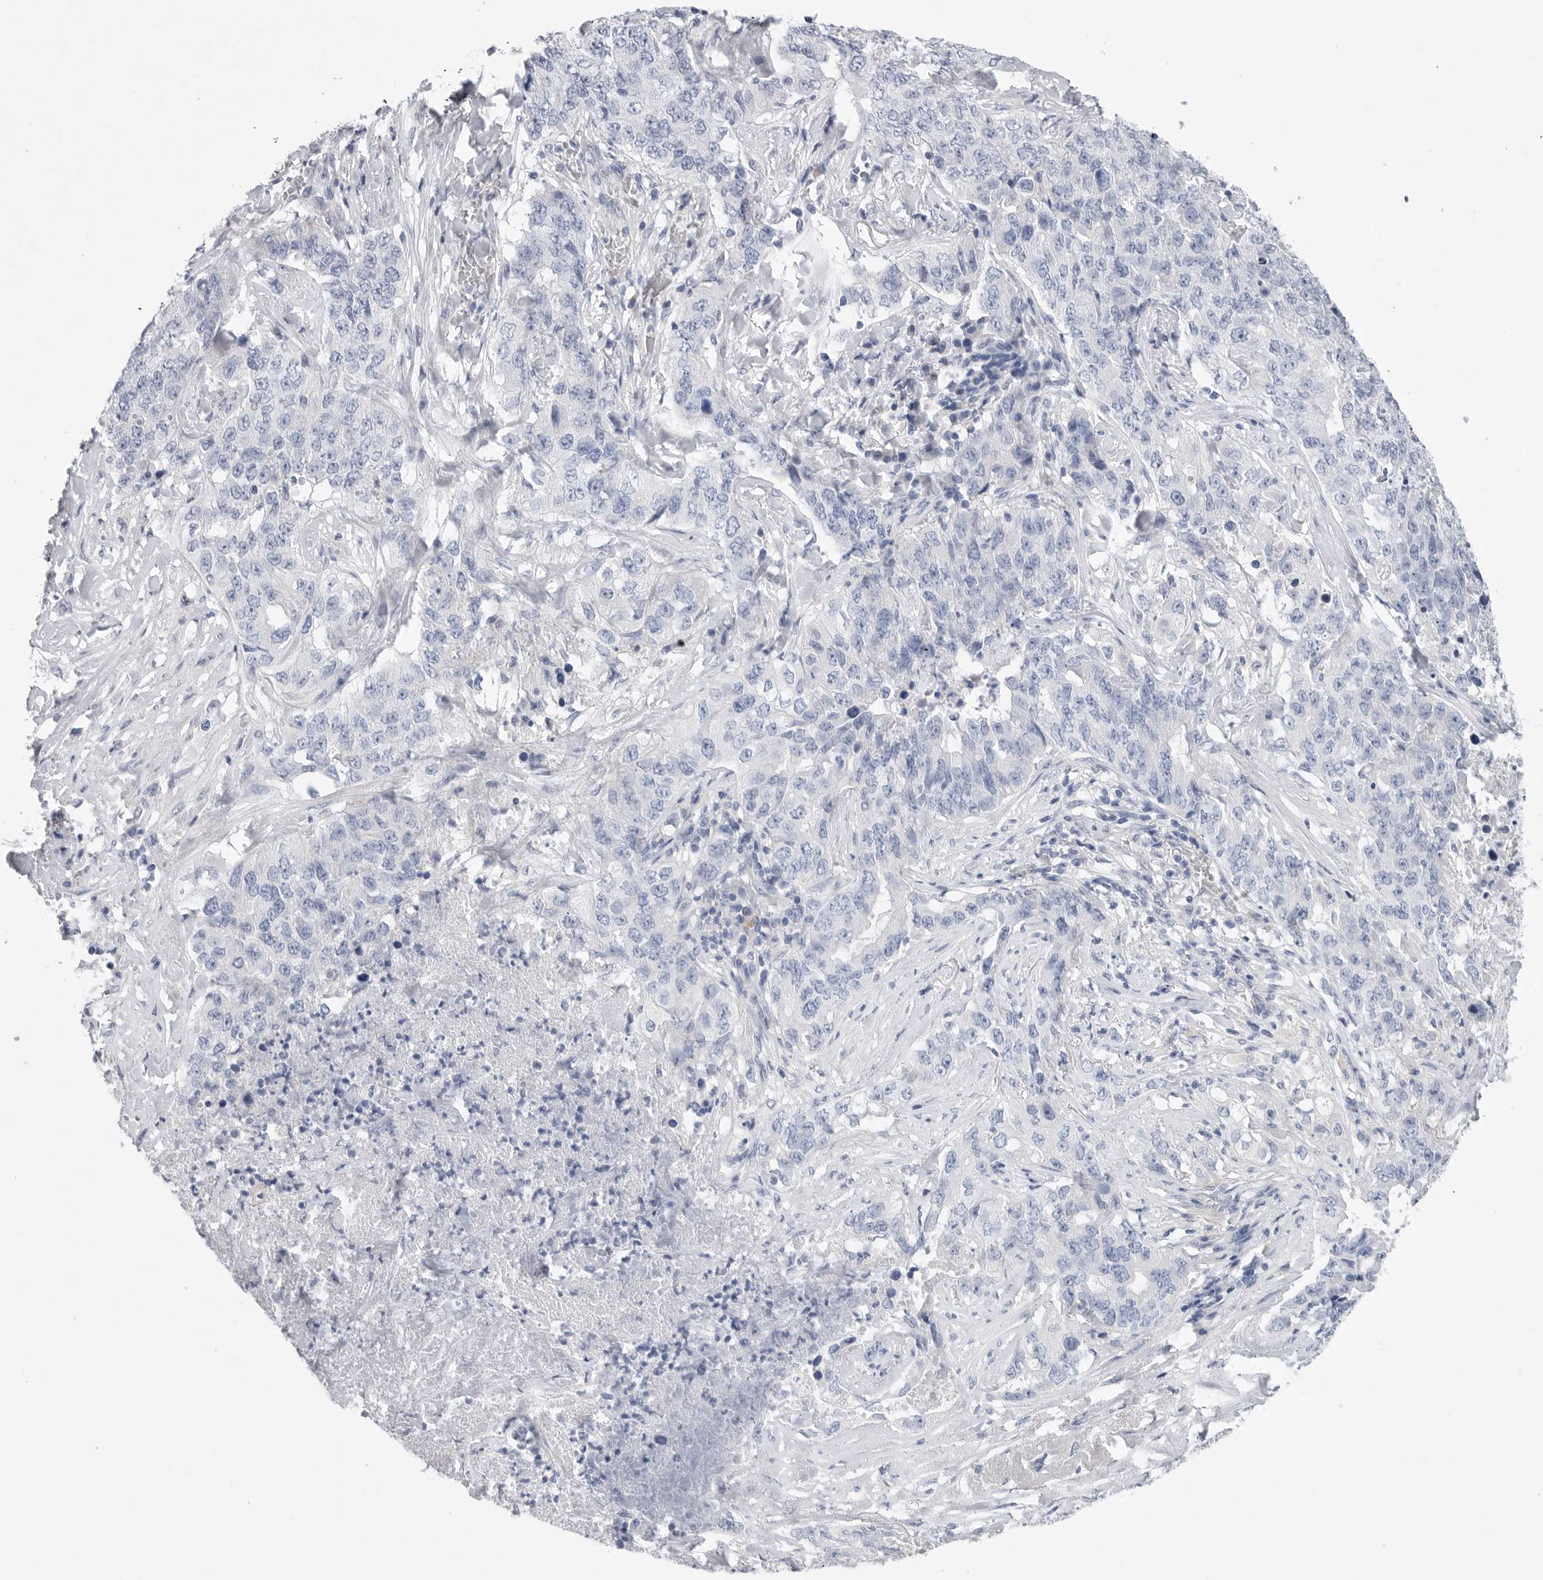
{"staining": {"intensity": "negative", "quantity": "none", "location": "none"}, "tissue": "lung cancer", "cell_type": "Tumor cells", "image_type": "cancer", "snomed": [{"axis": "morphology", "description": "Adenocarcinoma, NOS"}, {"axis": "topography", "description": "Lung"}], "caption": "A high-resolution image shows immunohistochemistry staining of lung cancer (adenocarcinoma), which demonstrates no significant positivity in tumor cells.", "gene": "CAMK2B", "patient": {"sex": "female", "age": 51}}